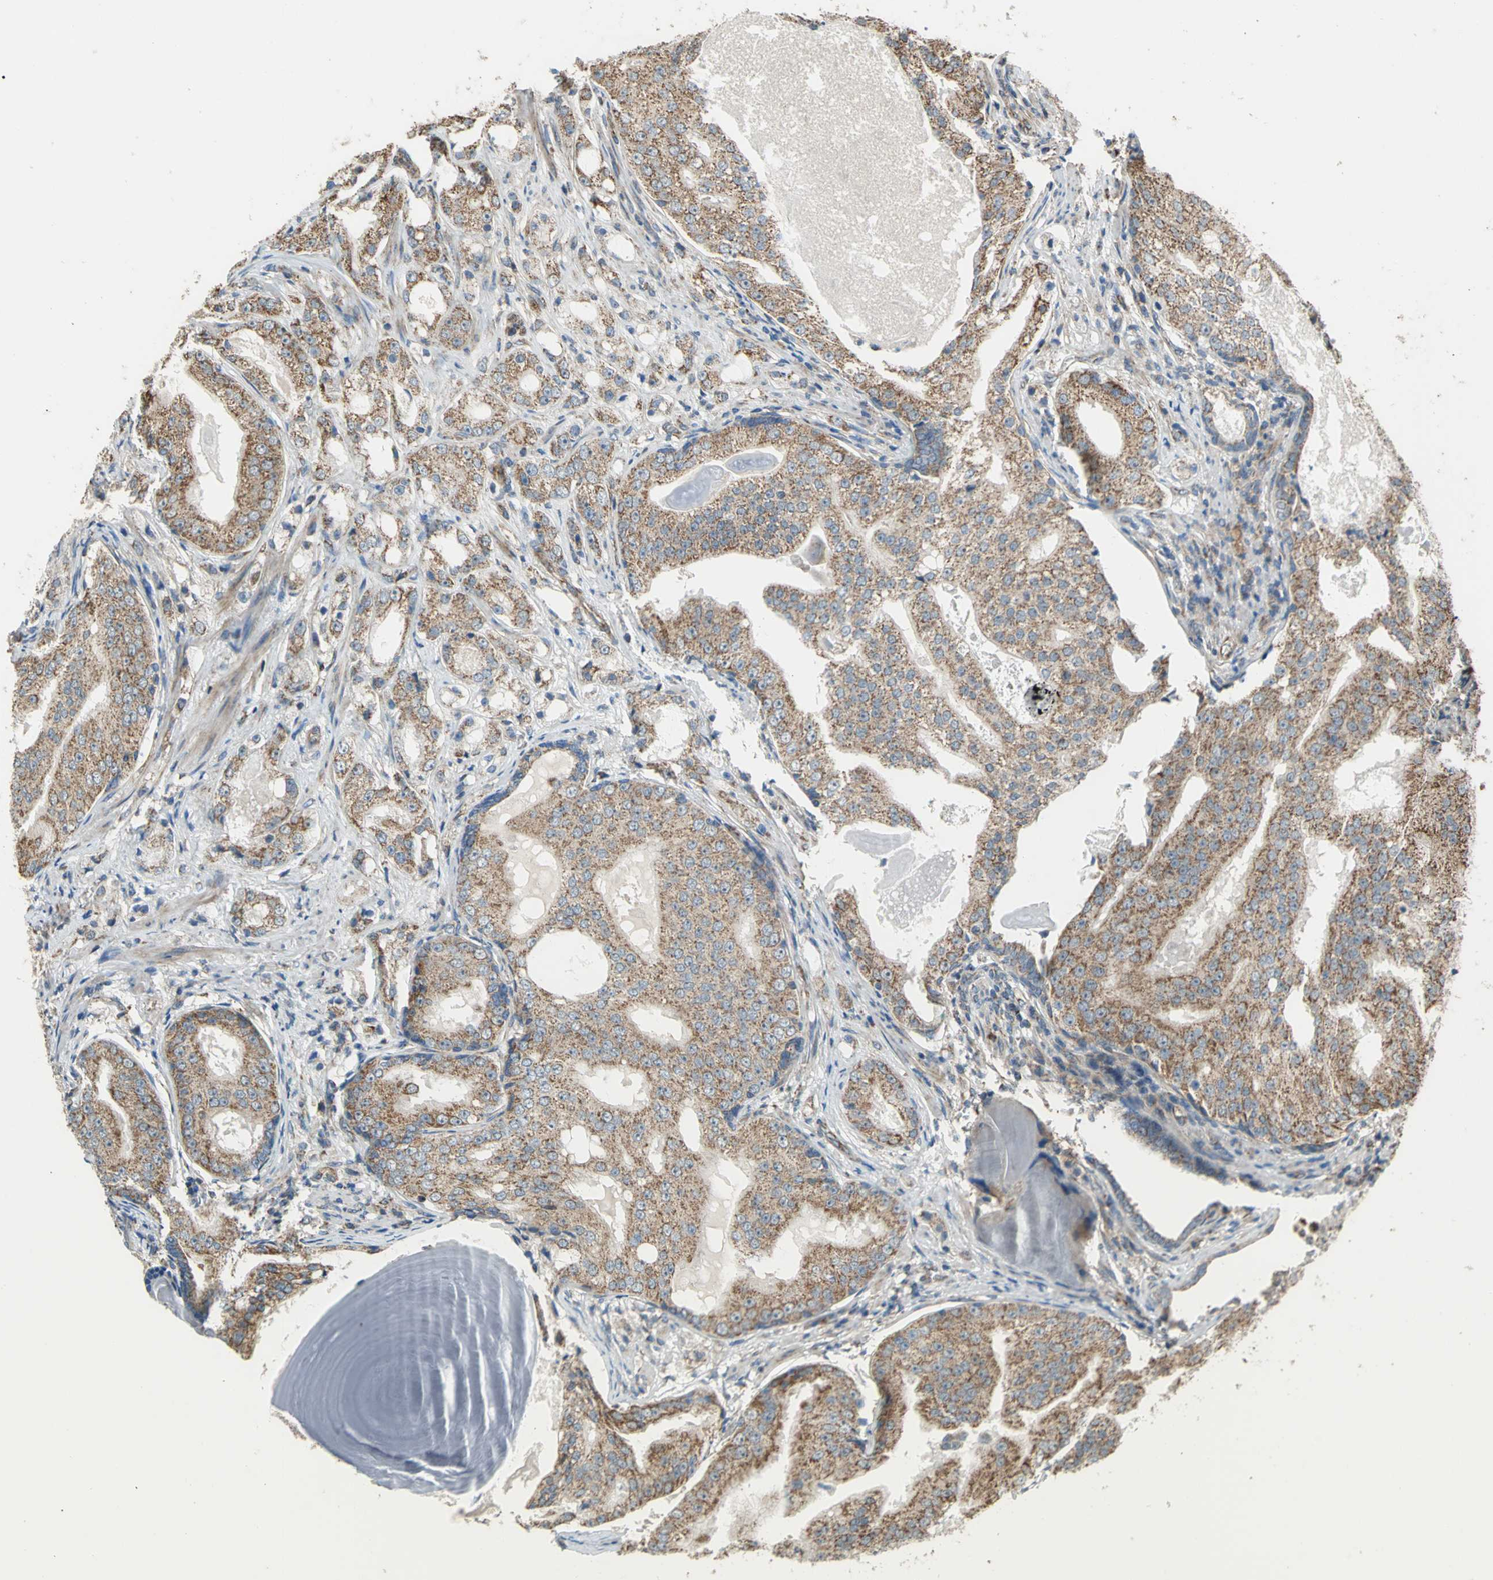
{"staining": {"intensity": "moderate", "quantity": ">75%", "location": "cytoplasmic/membranous"}, "tissue": "prostate cancer", "cell_type": "Tumor cells", "image_type": "cancer", "snomed": [{"axis": "morphology", "description": "Adenocarcinoma, High grade"}, {"axis": "topography", "description": "Prostate"}], "caption": "This is a histology image of immunohistochemistry (IHC) staining of prostate cancer (adenocarcinoma (high-grade)), which shows moderate positivity in the cytoplasmic/membranous of tumor cells.", "gene": "MRPS22", "patient": {"sex": "male", "age": 68}}